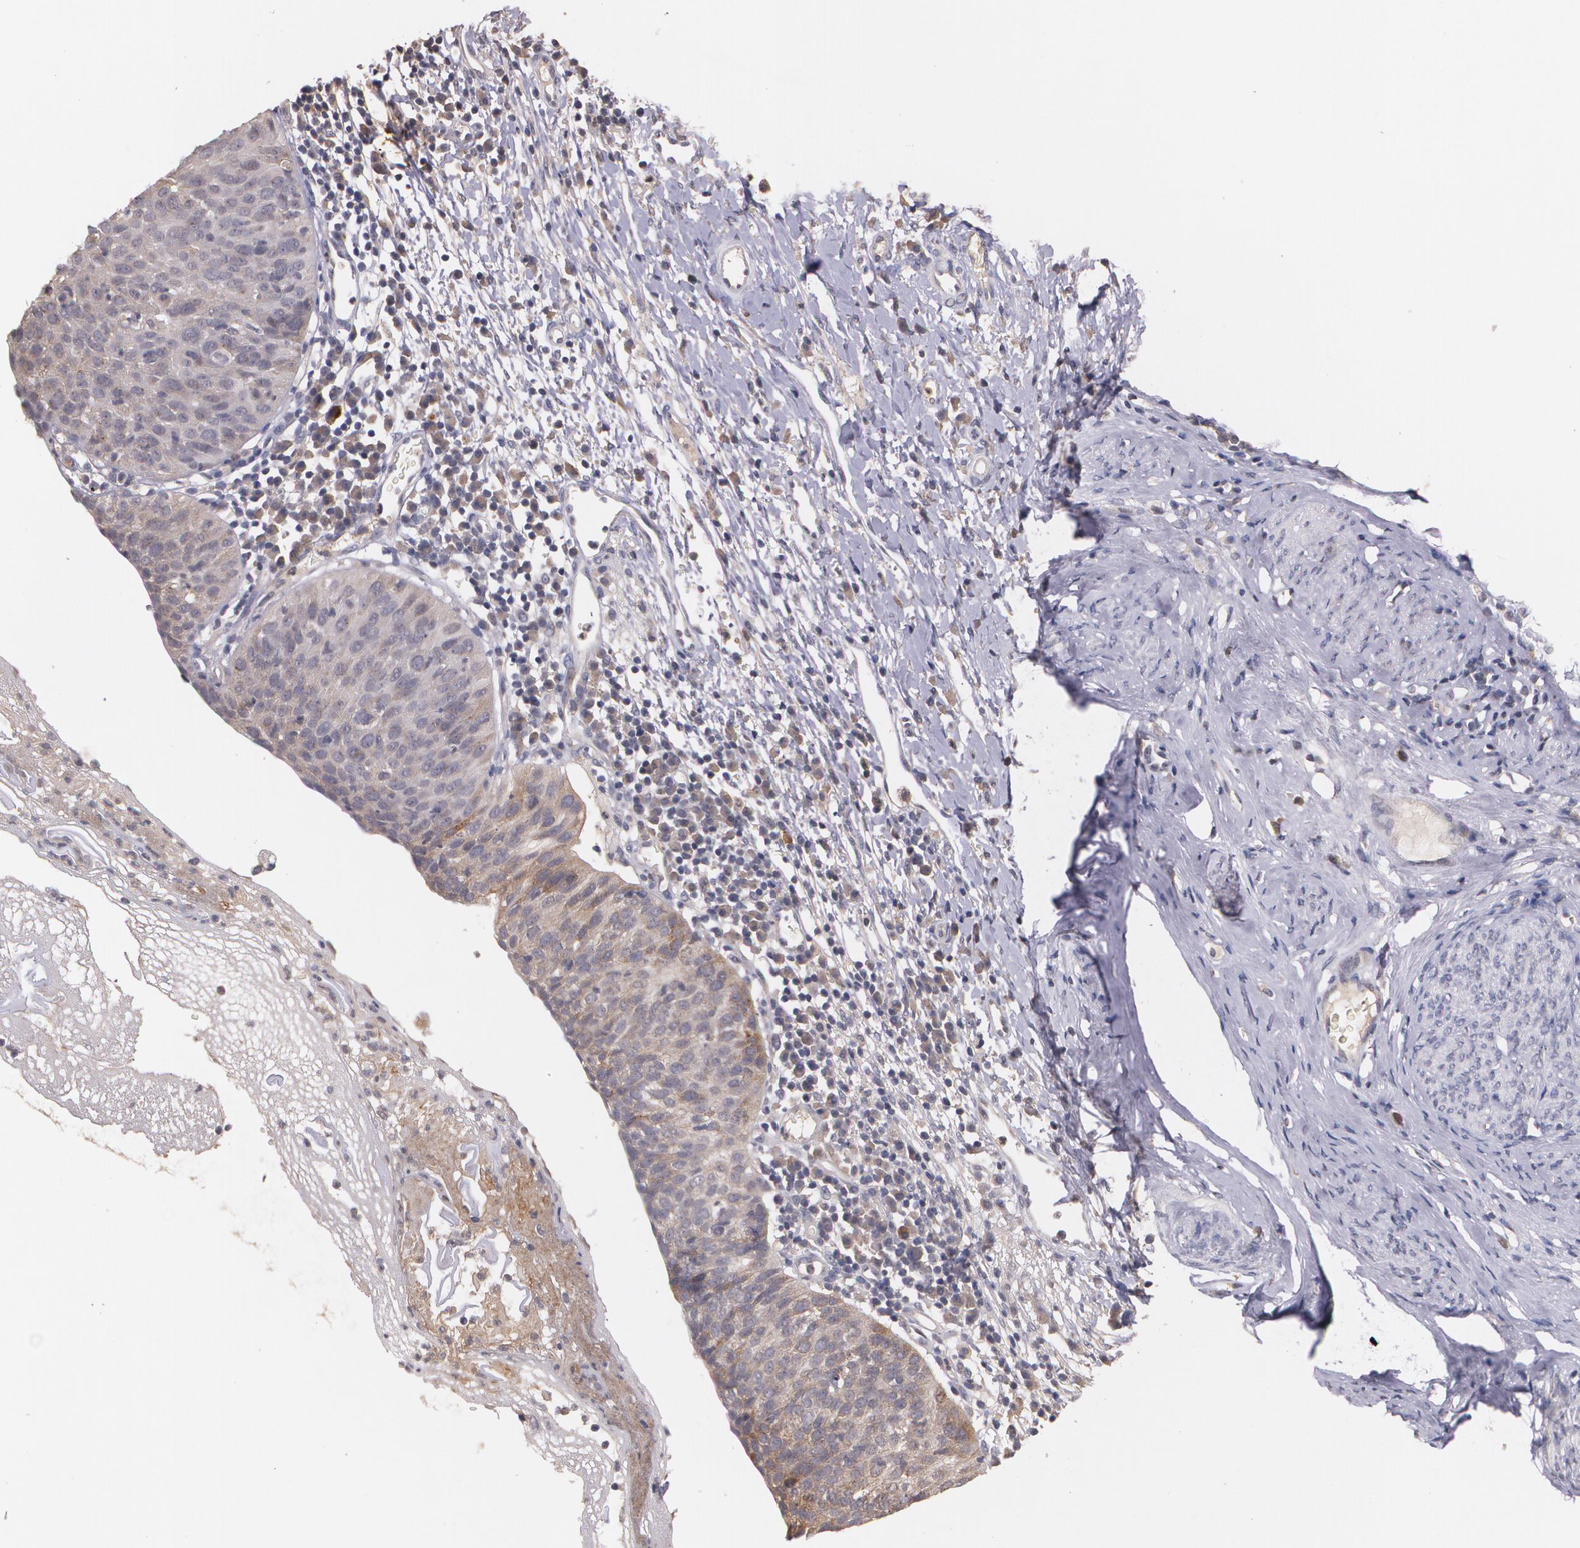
{"staining": {"intensity": "weak", "quantity": "25%-75%", "location": "cytoplasmic/membranous"}, "tissue": "cervical cancer", "cell_type": "Tumor cells", "image_type": "cancer", "snomed": [{"axis": "morphology", "description": "Normal tissue, NOS"}, {"axis": "morphology", "description": "Squamous cell carcinoma, NOS"}, {"axis": "topography", "description": "Cervix"}], "caption": "Weak cytoplasmic/membranous staining for a protein is identified in about 25%-75% of tumor cells of cervical cancer using immunohistochemistry.", "gene": "IFNGR2", "patient": {"sex": "female", "age": 39}}